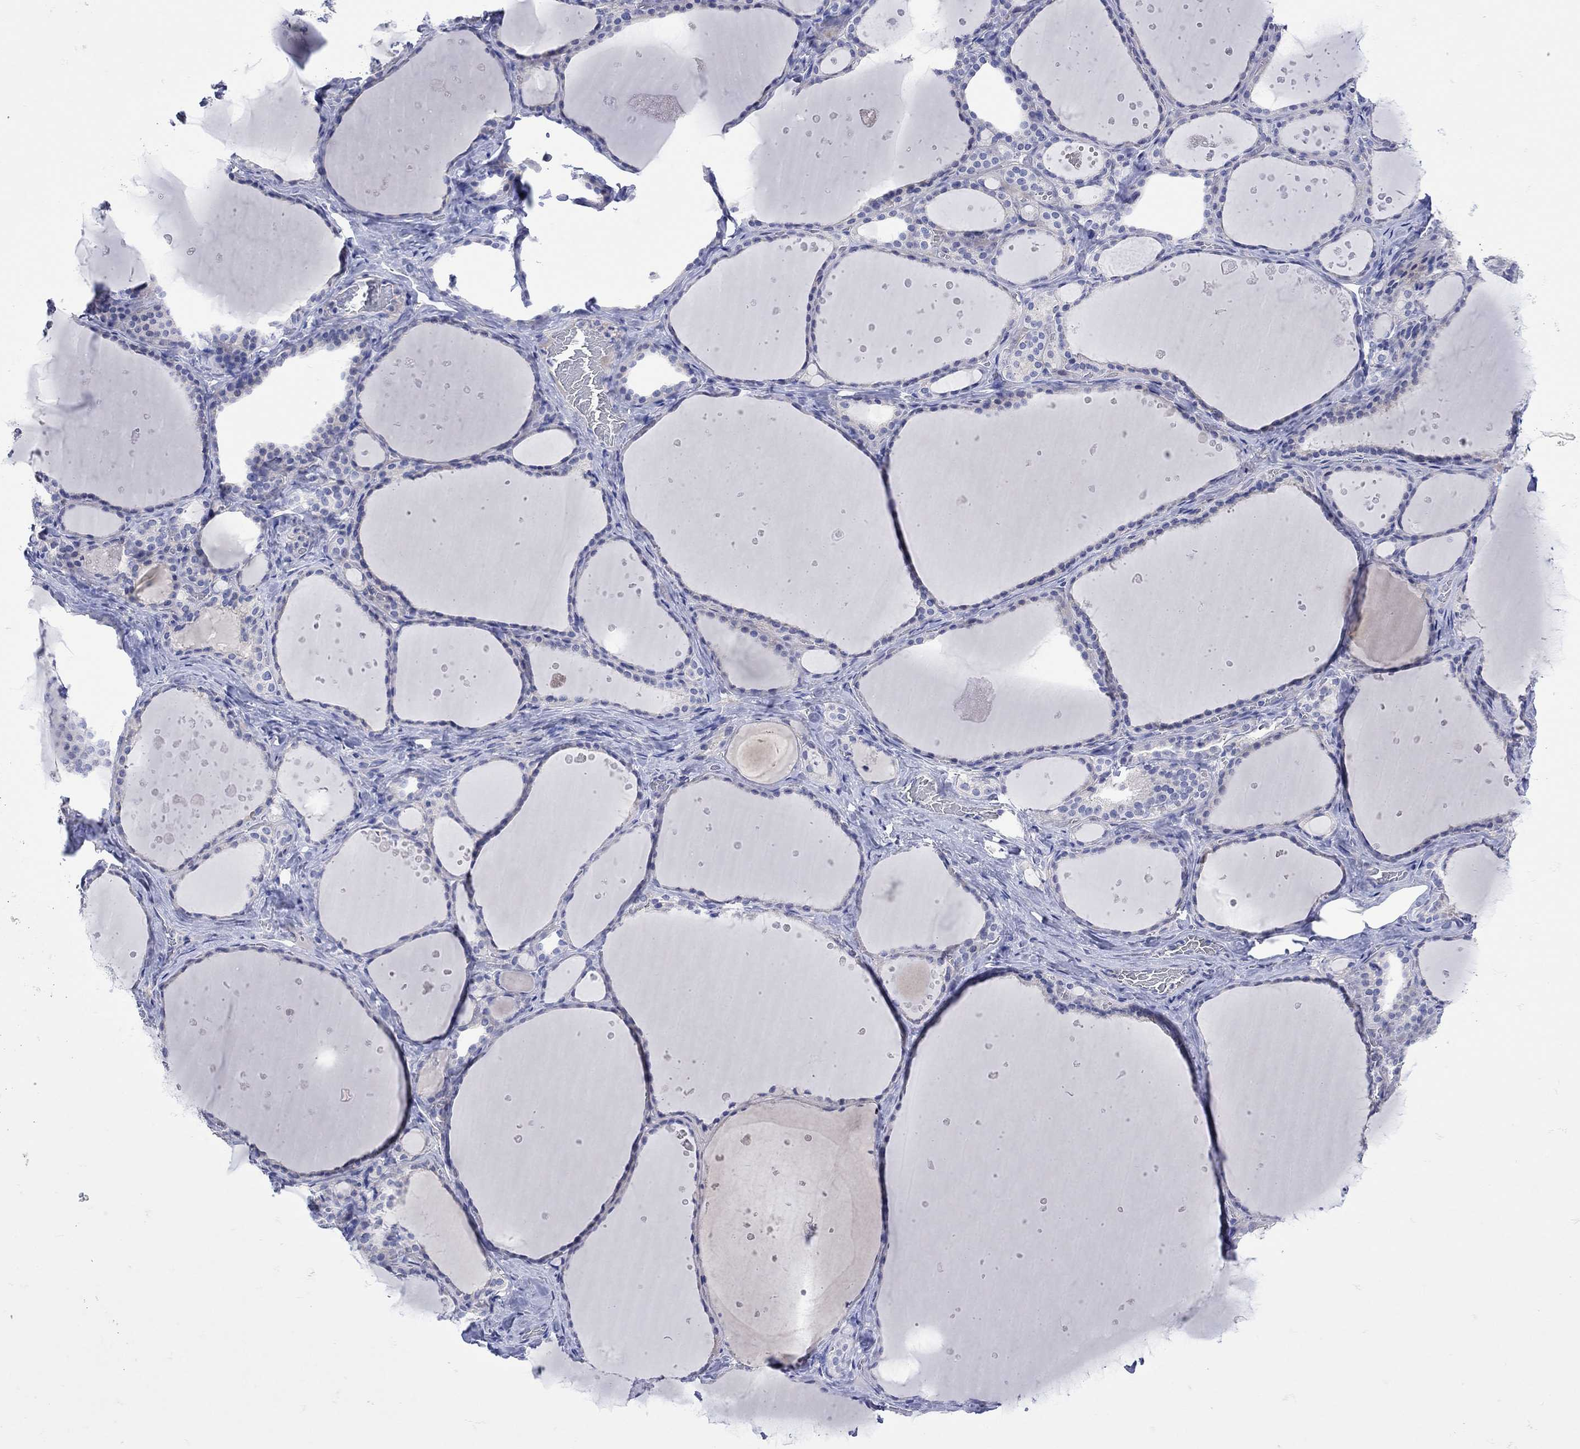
{"staining": {"intensity": "negative", "quantity": "none", "location": "none"}, "tissue": "thyroid gland", "cell_type": "Glandular cells", "image_type": "normal", "snomed": [{"axis": "morphology", "description": "Normal tissue, NOS"}, {"axis": "topography", "description": "Thyroid gland"}], "caption": "Immunohistochemistry (IHC) micrograph of normal human thyroid gland stained for a protein (brown), which displays no staining in glandular cells.", "gene": "MSI1", "patient": {"sex": "male", "age": 63}}